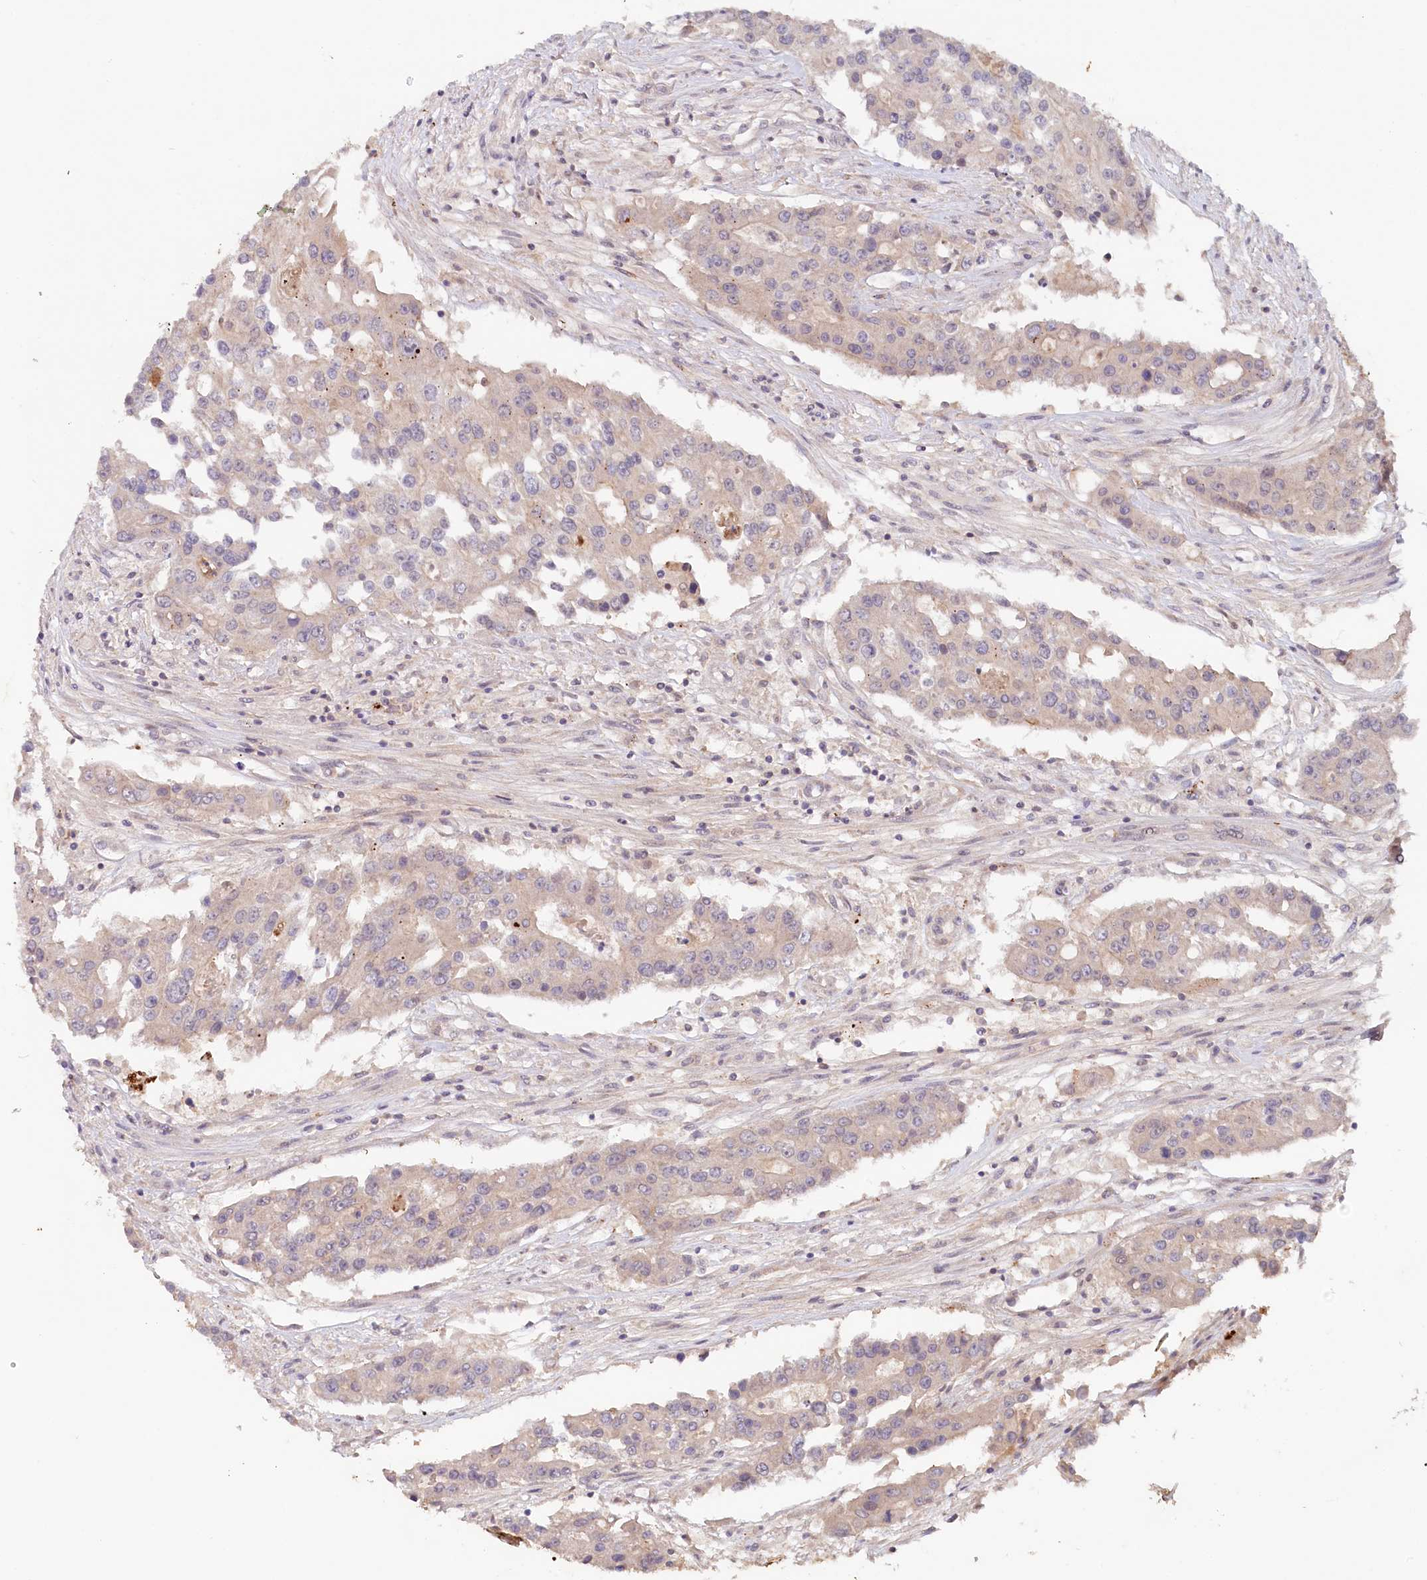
{"staining": {"intensity": "weak", "quantity": "25%-75%", "location": "cytoplasmic/membranous"}, "tissue": "colorectal cancer", "cell_type": "Tumor cells", "image_type": "cancer", "snomed": [{"axis": "morphology", "description": "Adenocarcinoma, NOS"}, {"axis": "topography", "description": "Colon"}], "caption": "High-magnification brightfield microscopy of colorectal adenocarcinoma stained with DAB (3,3'-diaminobenzidine) (brown) and counterstained with hematoxylin (blue). tumor cells exhibit weak cytoplasmic/membranous staining is present in about25%-75% of cells.", "gene": "PSAPL1", "patient": {"sex": "male", "age": 77}}